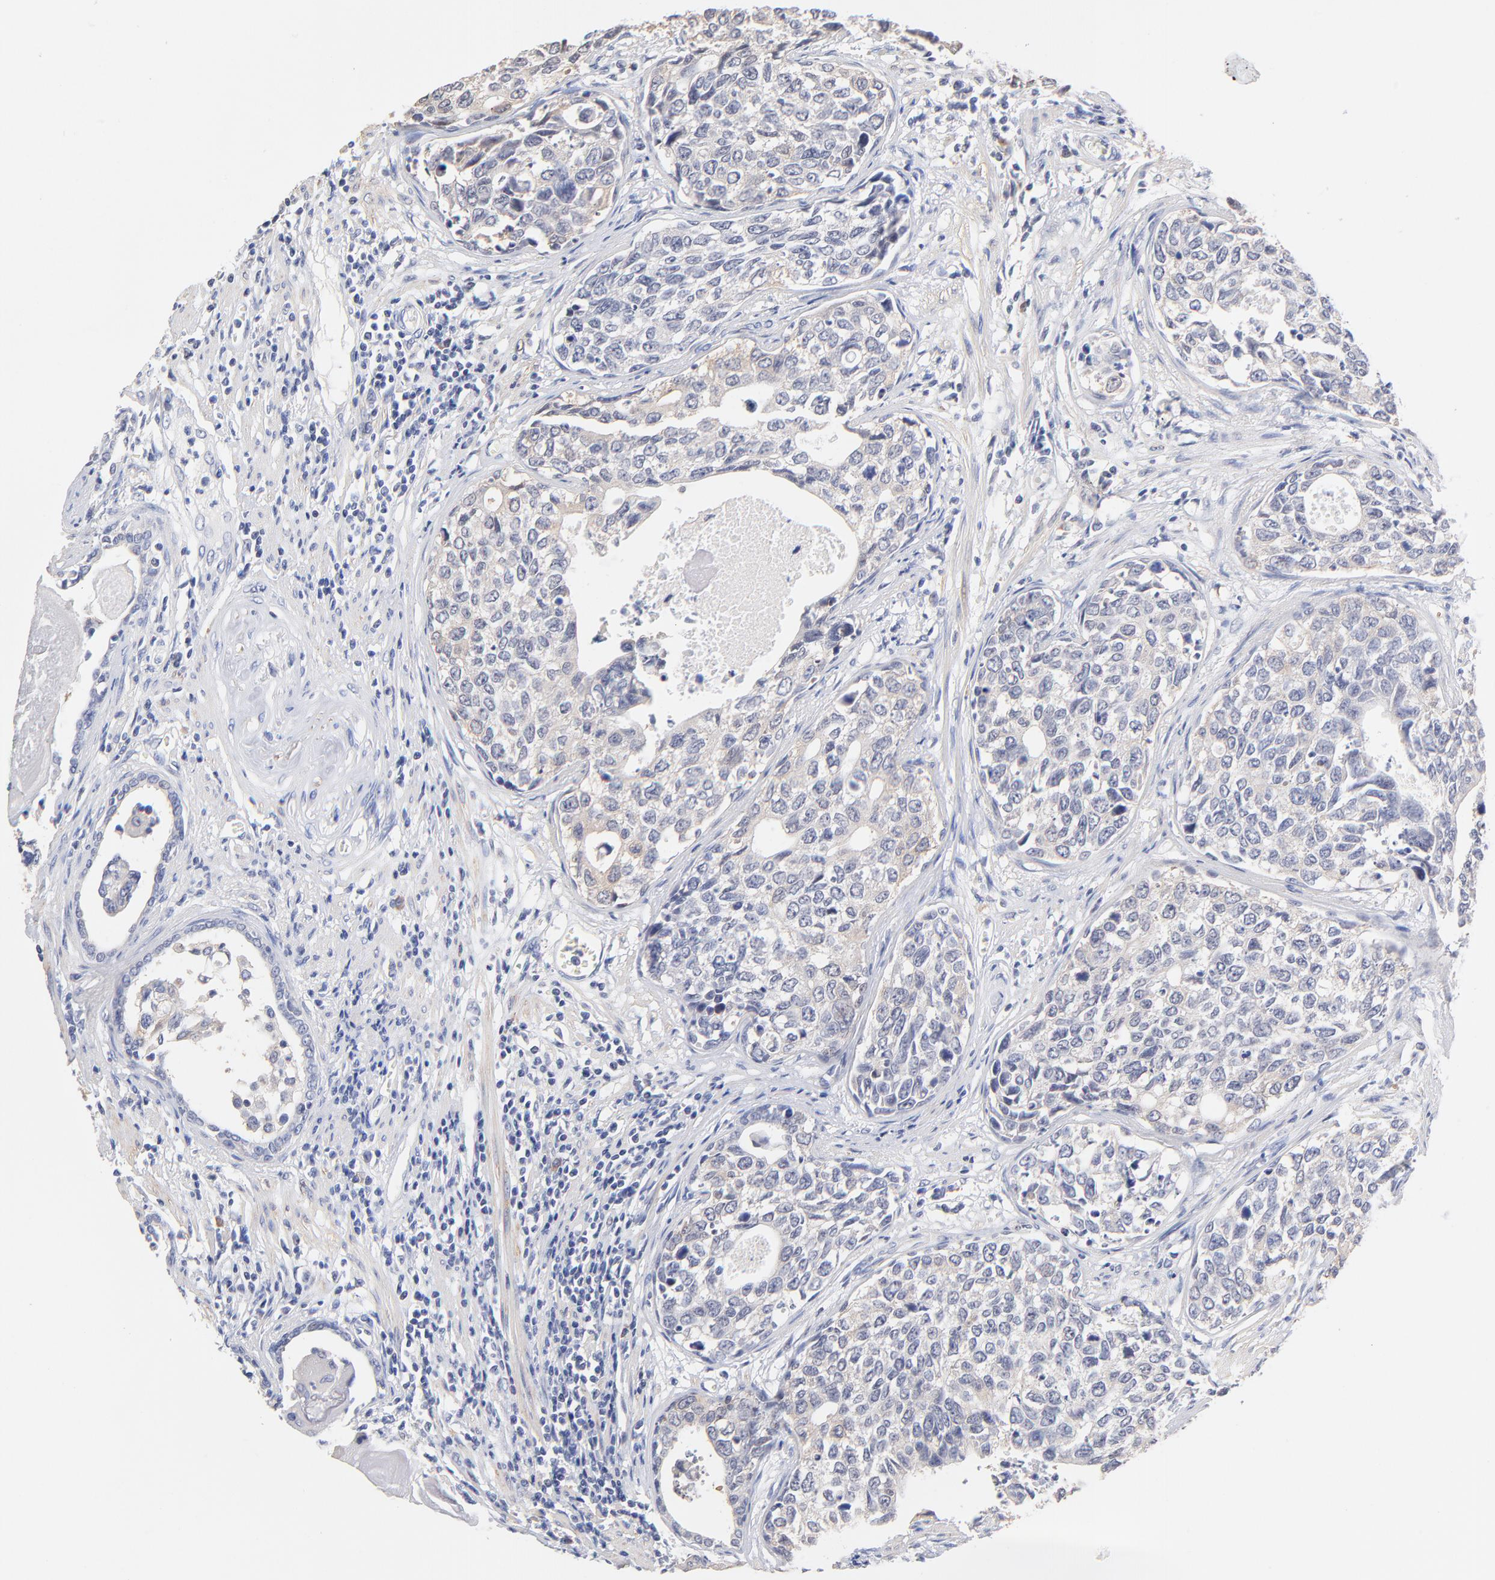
{"staining": {"intensity": "weak", "quantity": "<25%", "location": "cytoplasmic/membranous"}, "tissue": "urothelial cancer", "cell_type": "Tumor cells", "image_type": "cancer", "snomed": [{"axis": "morphology", "description": "Urothelial carcinoma, High grade"}, {"axis": "topography", "description": "Urinary bladder"}], "caption": "High magnification brightfield microscopy of high-grade urothelial carcinoma stained with DAB (brown) and counterstained with hematoxylin (blue): tumor cells show no significant staining.", "gene": "TWNK", "patient": {"sex": "male", "age": 81}}